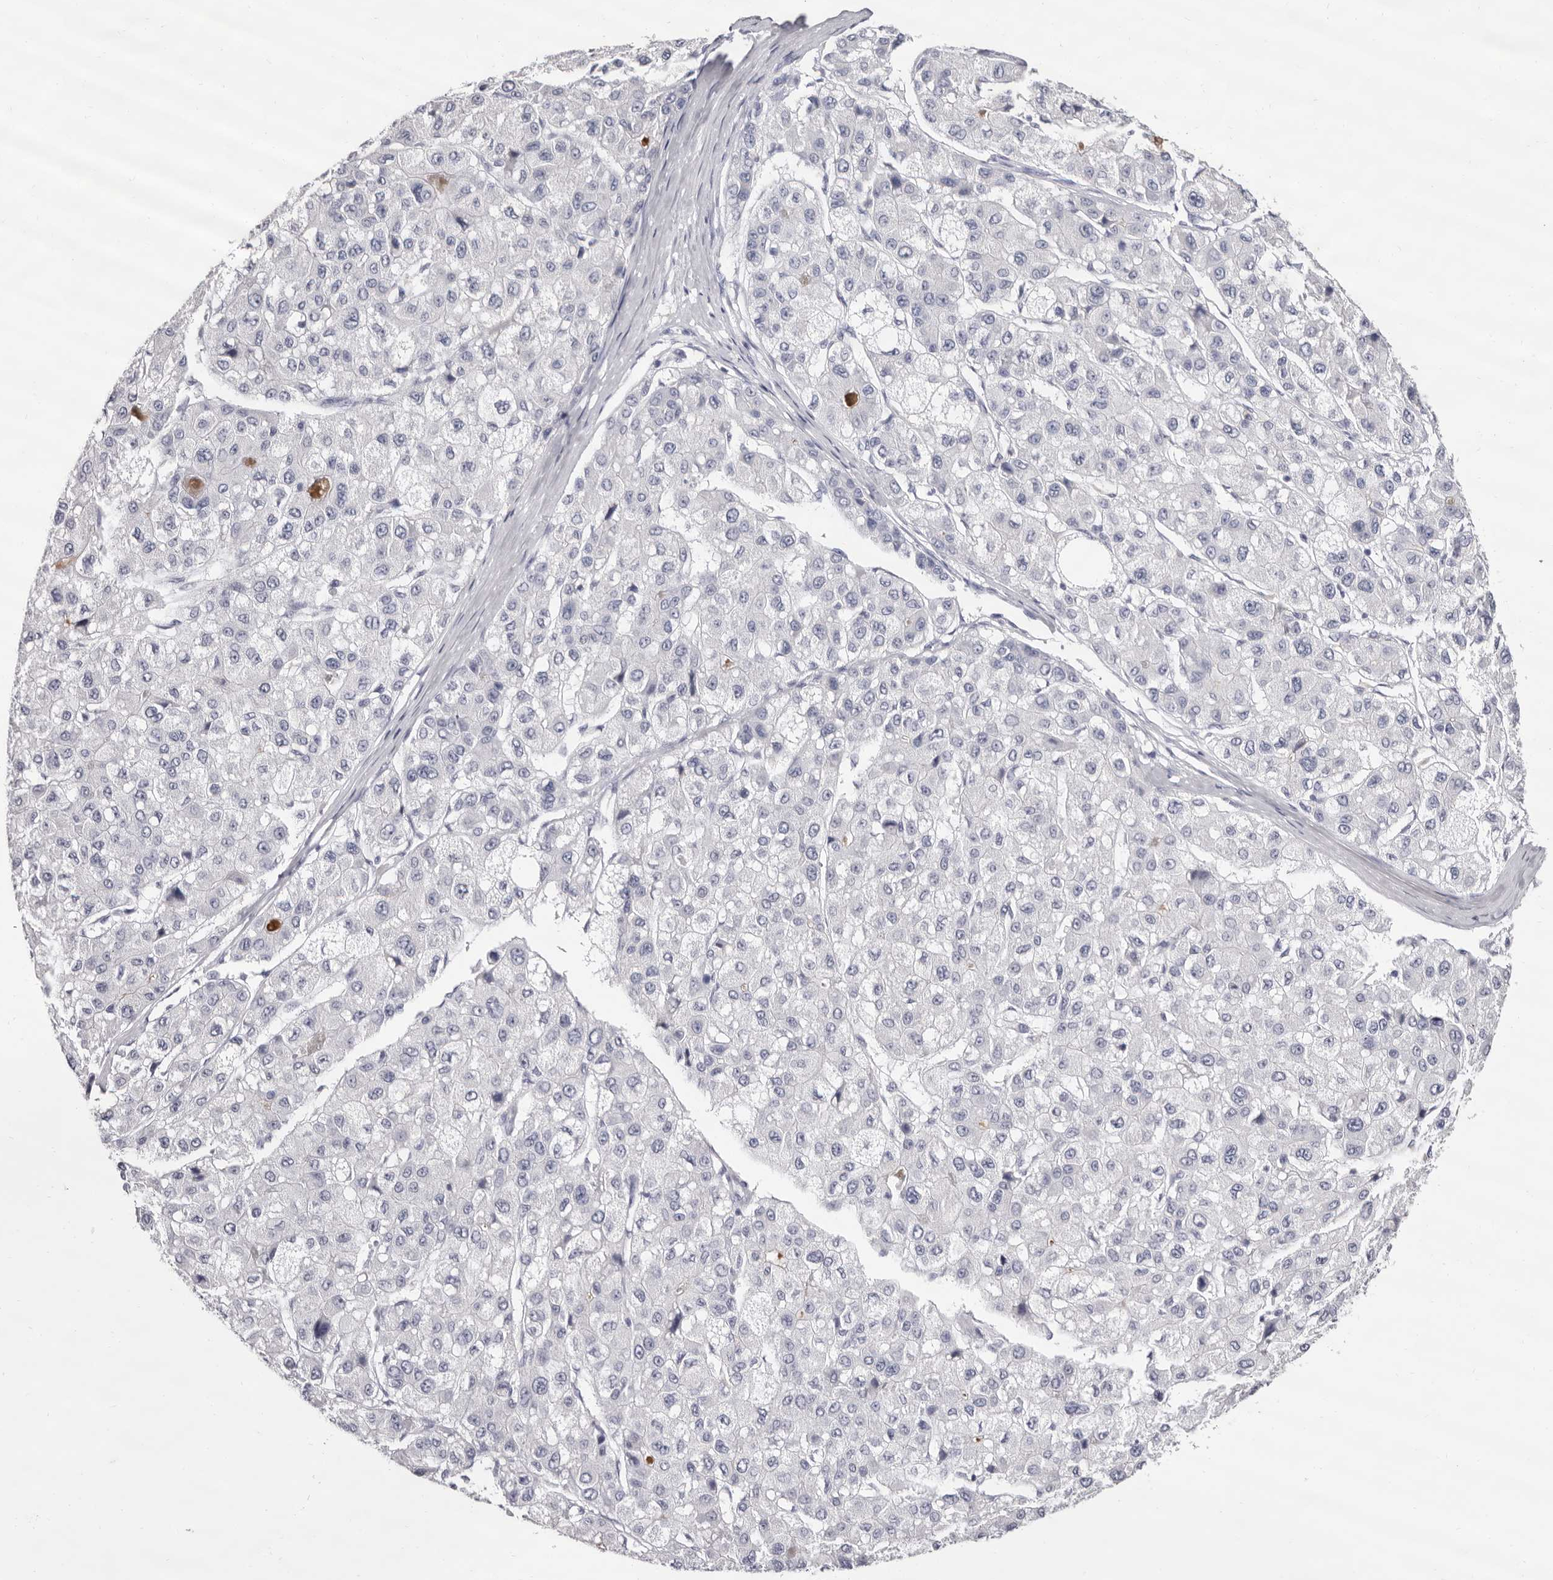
{"staining": {"intensity": "negative", "quantity": "none", "location": "none"}, "tissue": "liver cancer", "cell_type": "Tumor cells", "image_type": "cancer", "snomed": [{"axis": "morphology", "description": "Carcinoma, Hepatocellular, NOS"}, {"axis": "topography", "description": "Liver"}], "caption": "Tumor cells are negative for protein expression in human hepatocellular carcinoma (liver).", "gene": "LPO", "patient": {"sex": "male", "age": 80}}